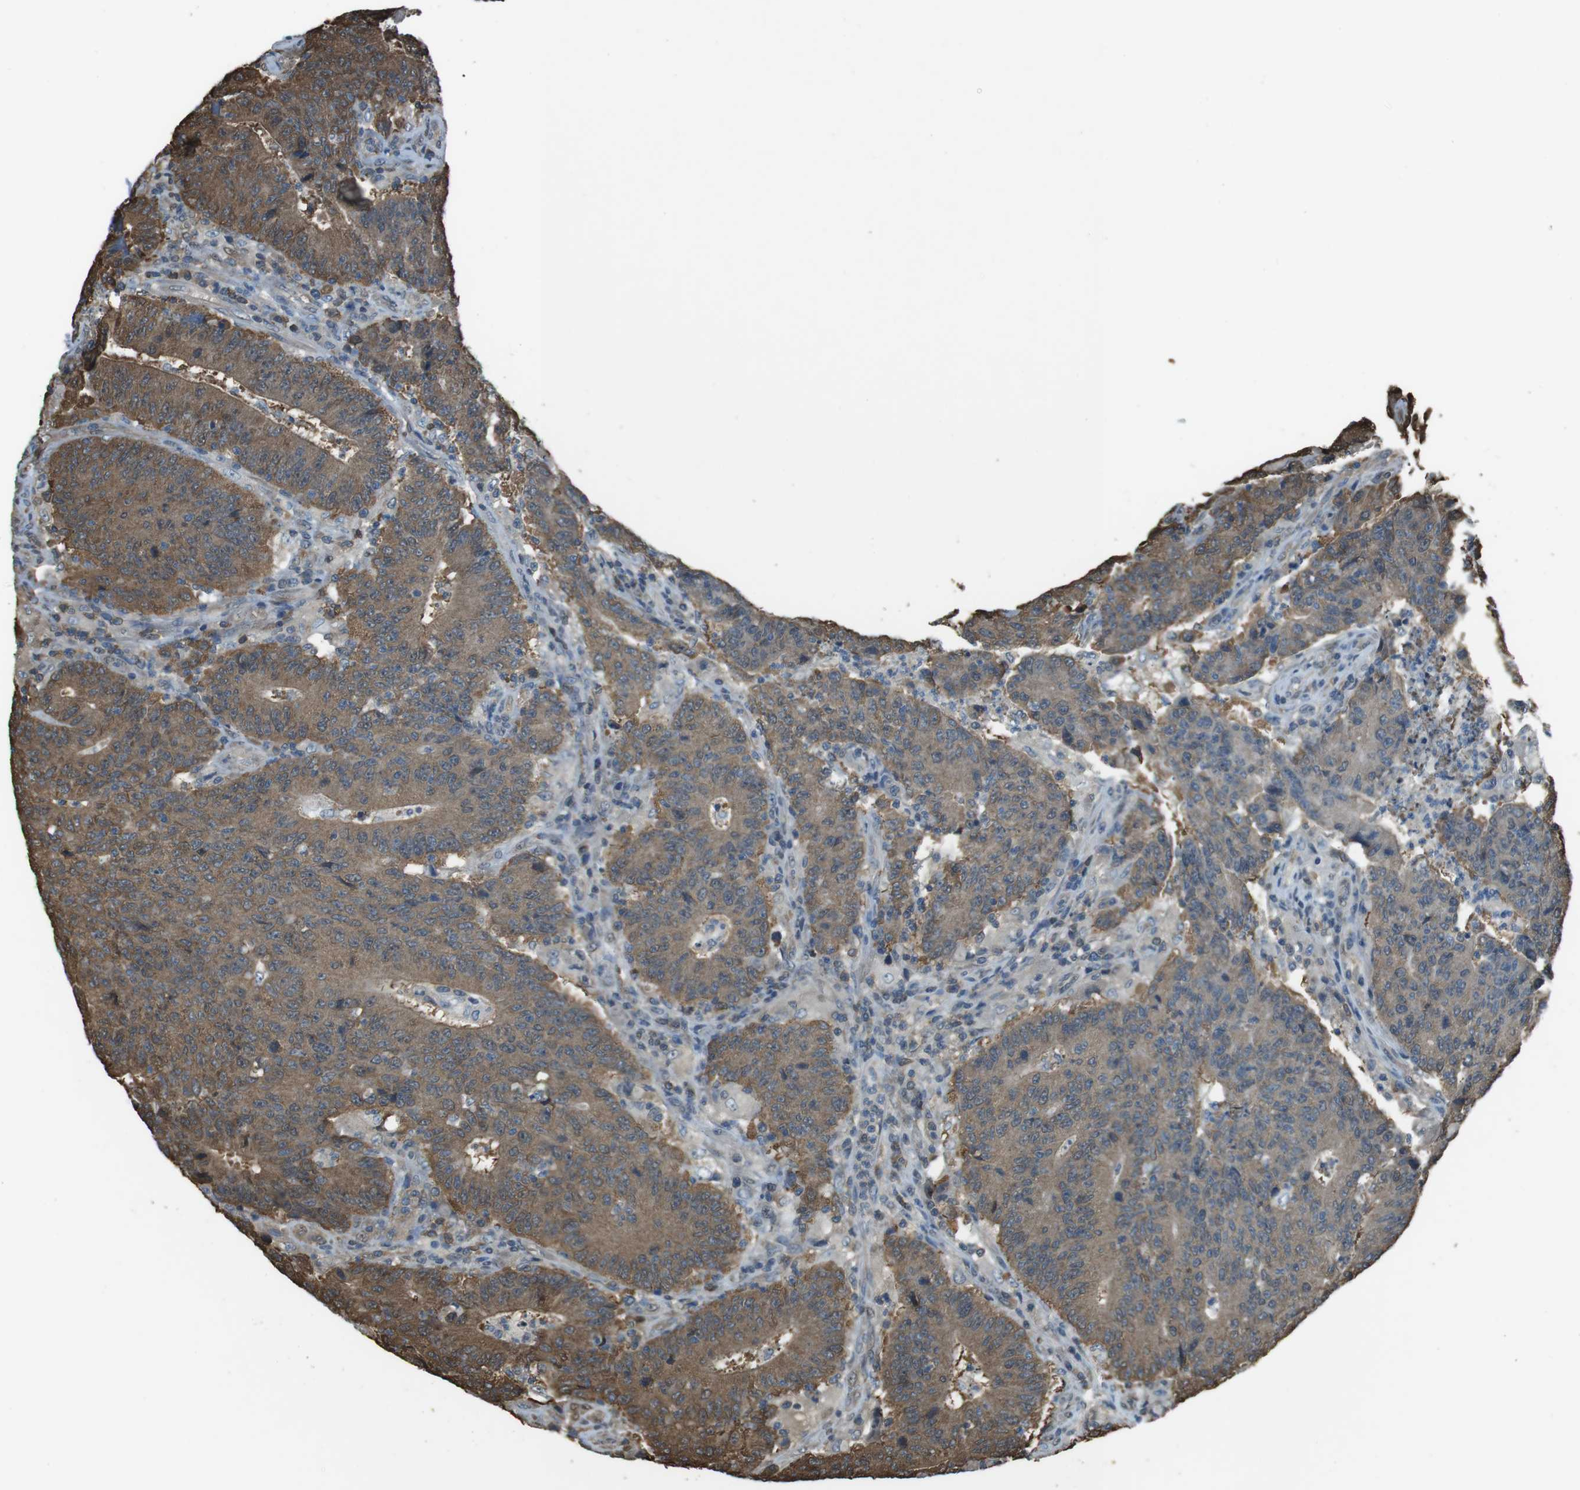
{"staining": {"intensity": "moderate", "quantity": ">75%", "location": "cytoplasmic/membranous"}, "tissue": "colorectal cancer", "cell_type": "Tumor cells", "image_type": "cancer", "snomed": [{"axis": "morphology", "description": "Normal tissue, NOS"}, {"axis": "morphology", "description": "Adenocarcinoma, NOS"}, {"axis": "topography", "description": "Colon"}], "caption": "Protein expression analysis of colorectal adenocarcinoma shows moderate cytoplasmic/membranous expression in approximately >75% of tumor cells.", "gene": "TWSG1", "patient": {"sex": "female", "age": 75}}